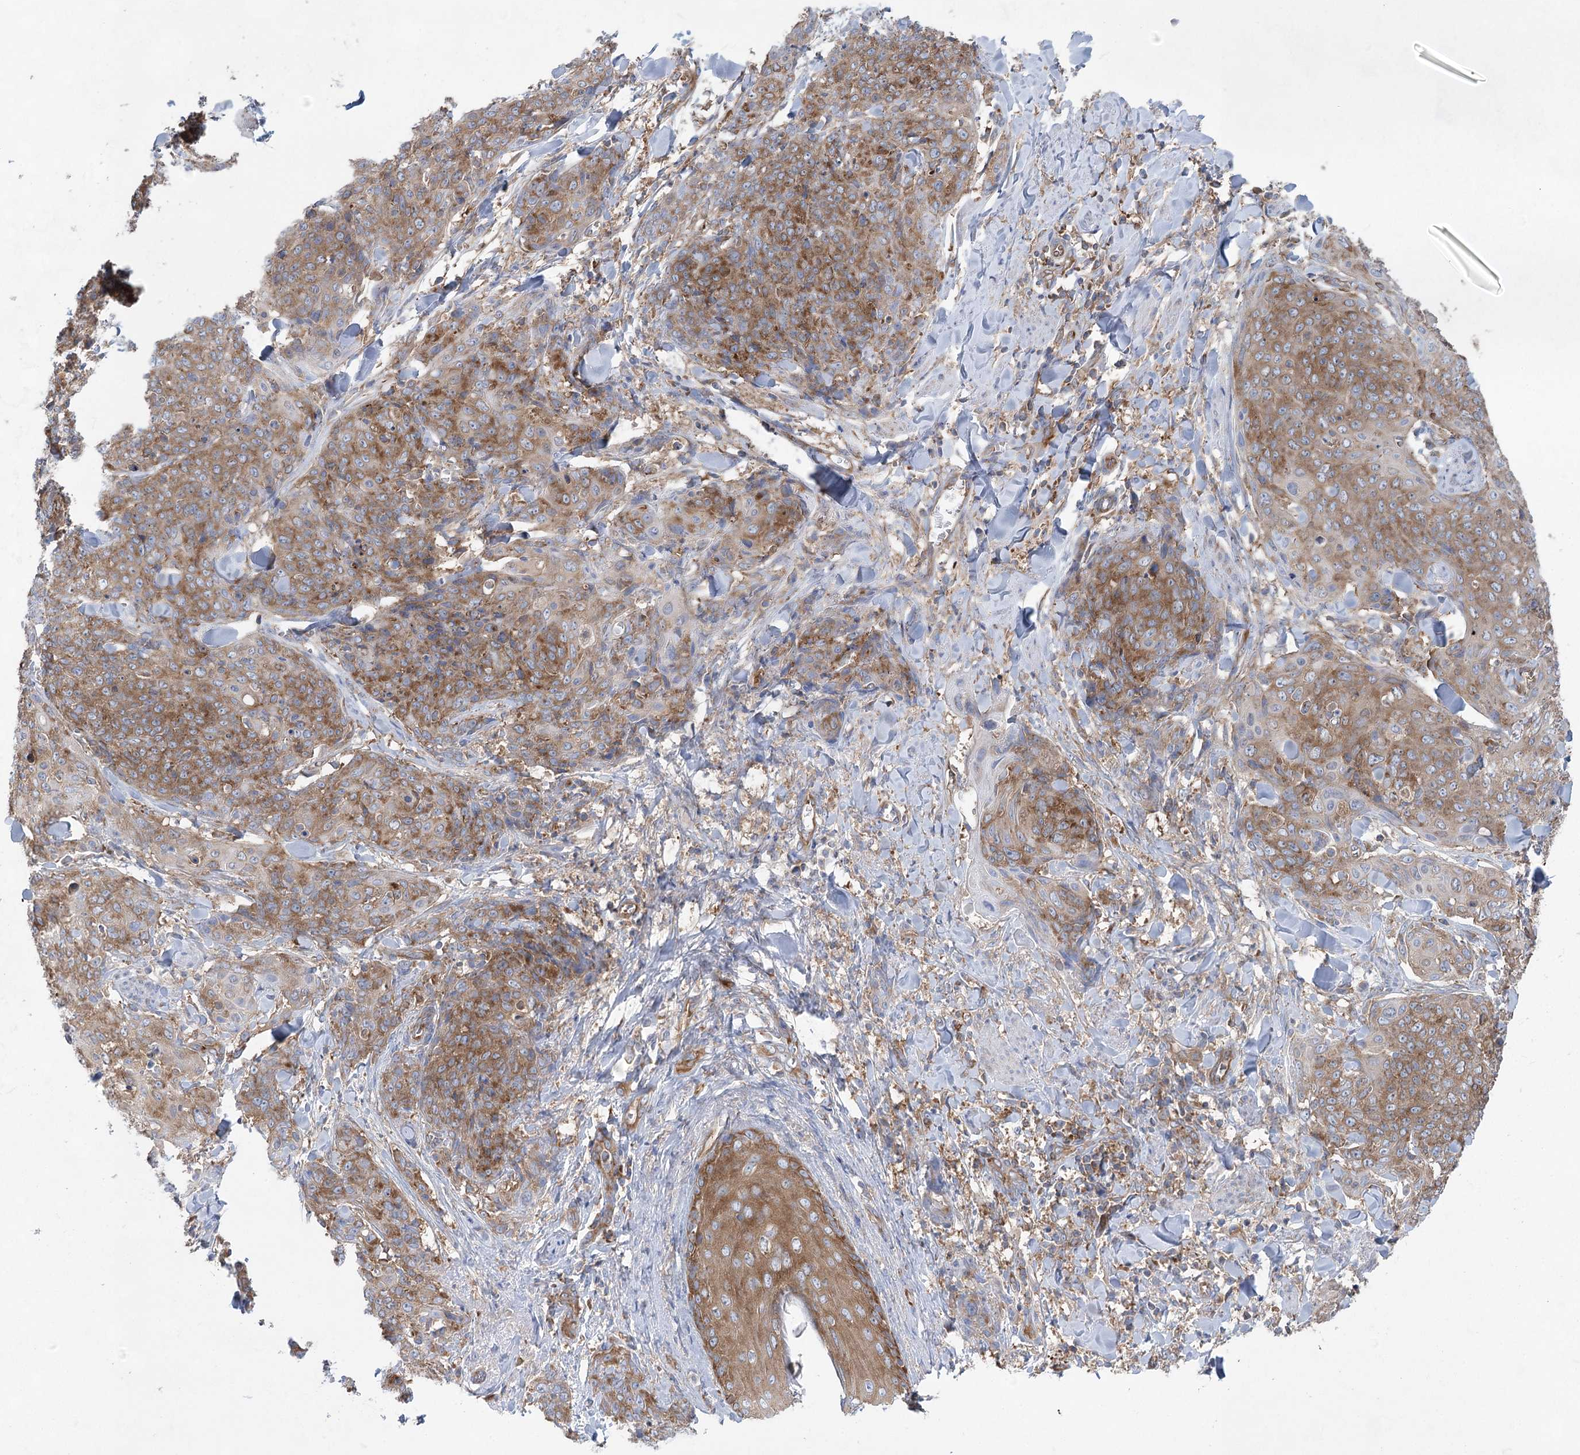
{"staining": {"intensity": "moderate", "quantity": ">75%", "location": "cytoplasmic/membranous"}, "tissue": "skin cancer", "cell_type": "Tumor cells", "image_type": "cancer", "snomed": [{"axis": "morphology", "description": "Squamous cell carcinoma, NOS"}, {"axis": "topography", "description": "Skin"}, {"axis": "topography", "description": "Vulva"}], "caption": "Tumor cells exhibit medium levels of moderate cytoplasmic/membranous staining in approximately >75% of cells in human squamous cell carcinoma (skin).", "gene": "EIF3A", "patient": {"sex": "female", "age": 85}}